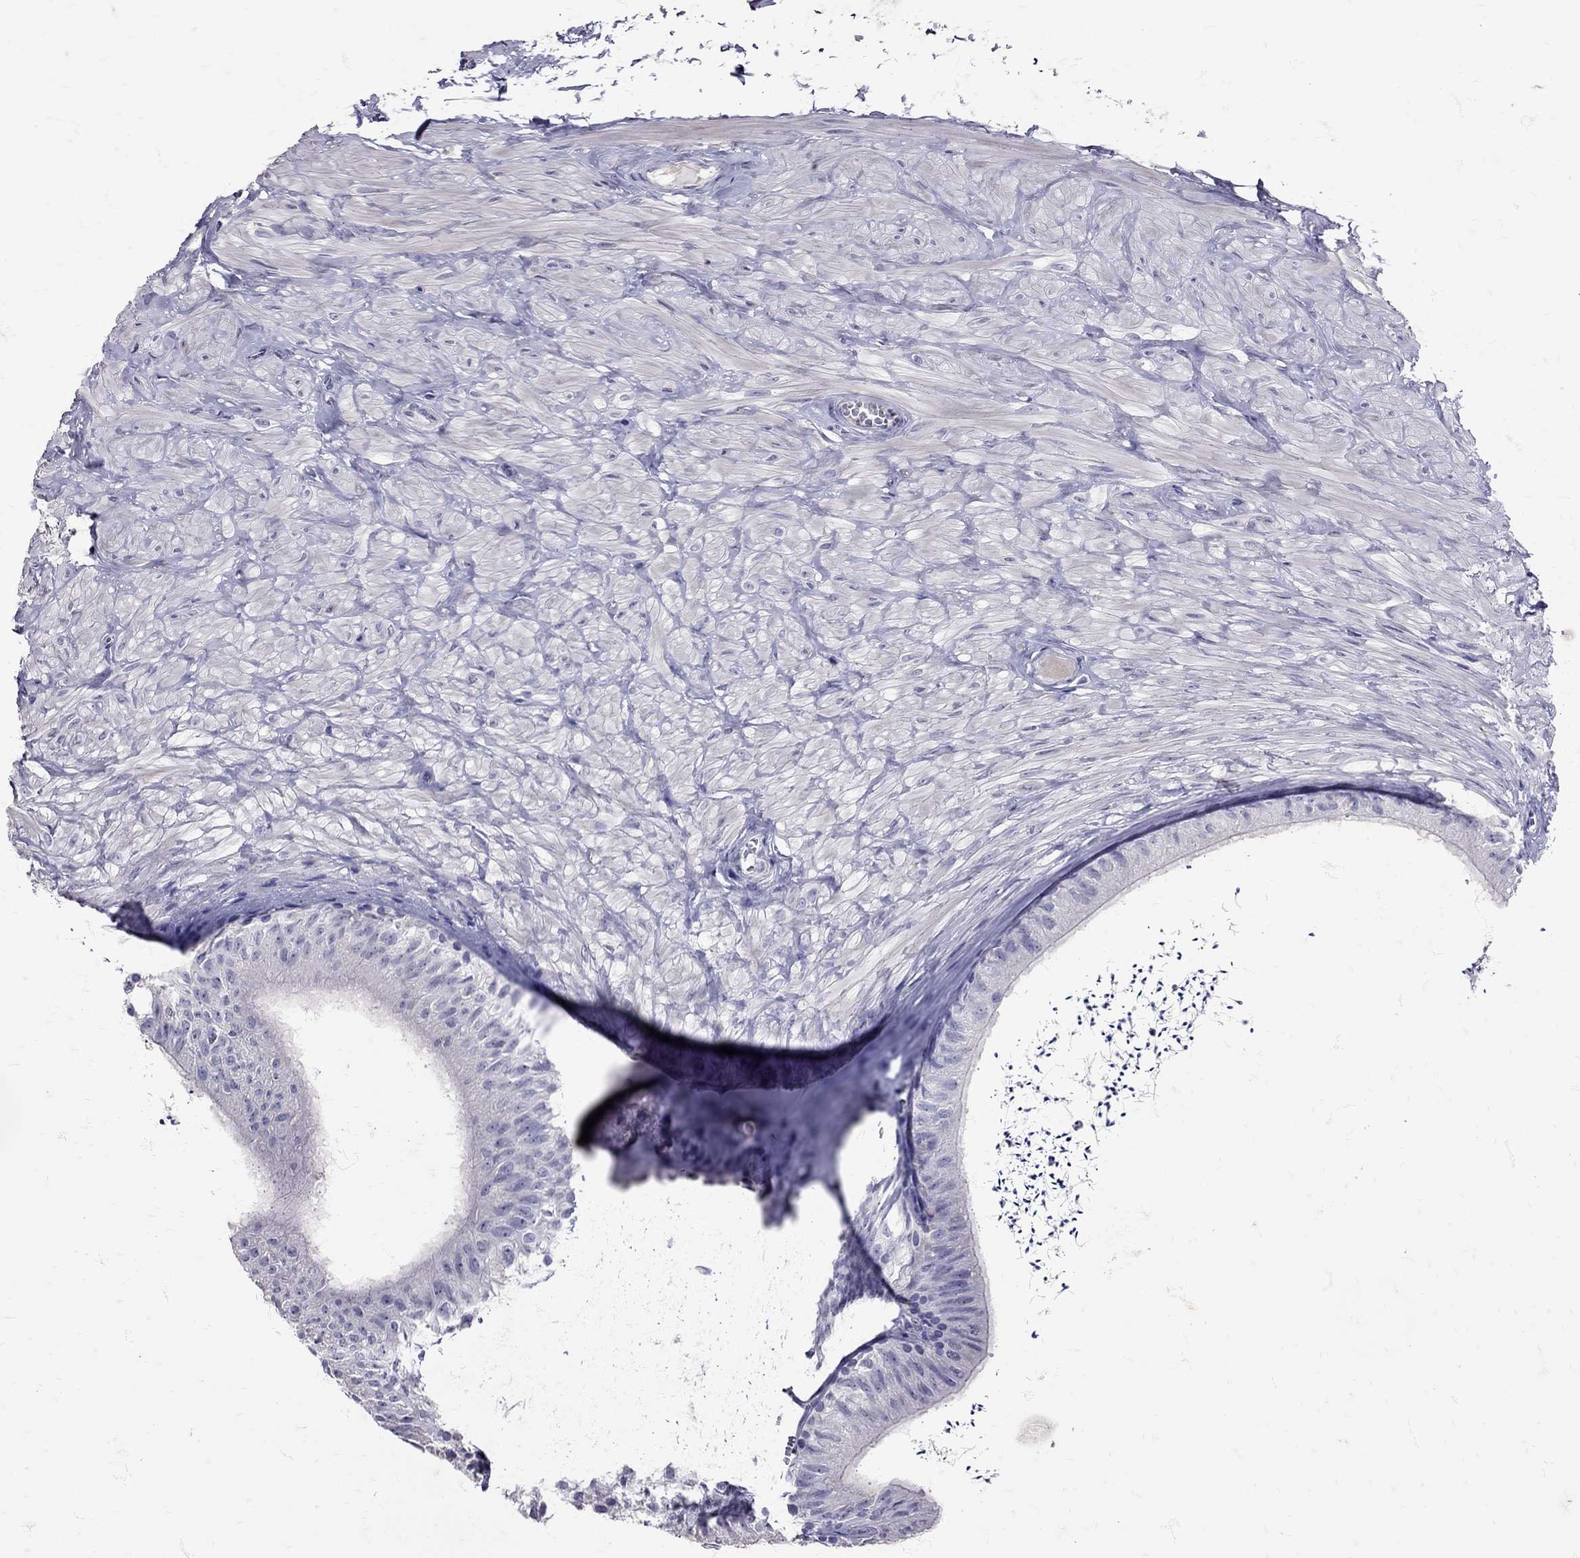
{"staining": {"intensity": "negative", "quantity": "none", "location": "none"}, "tissue": "epididymis", "cell_type": "Glandular cells", "image_type": "normal", "snomed": [{"axis": "morphology", "description": "Normal tissue, NOS"}, {"axis": "topography", "description": "Epididymis"}], "caption": "An immunohistochemistry micrograph of unremarkable epididymis is shown. There is no staining in glandular cells of epididymis. The staining was performed using DAB (3,3'-diaminobenzidine) to visualize the protein expression in brown, while the nuclei were stained in blue with hematoxylin (Magnification: 20x).", "gene": "SST", "patient": {"sex": "male", "age": 32}}